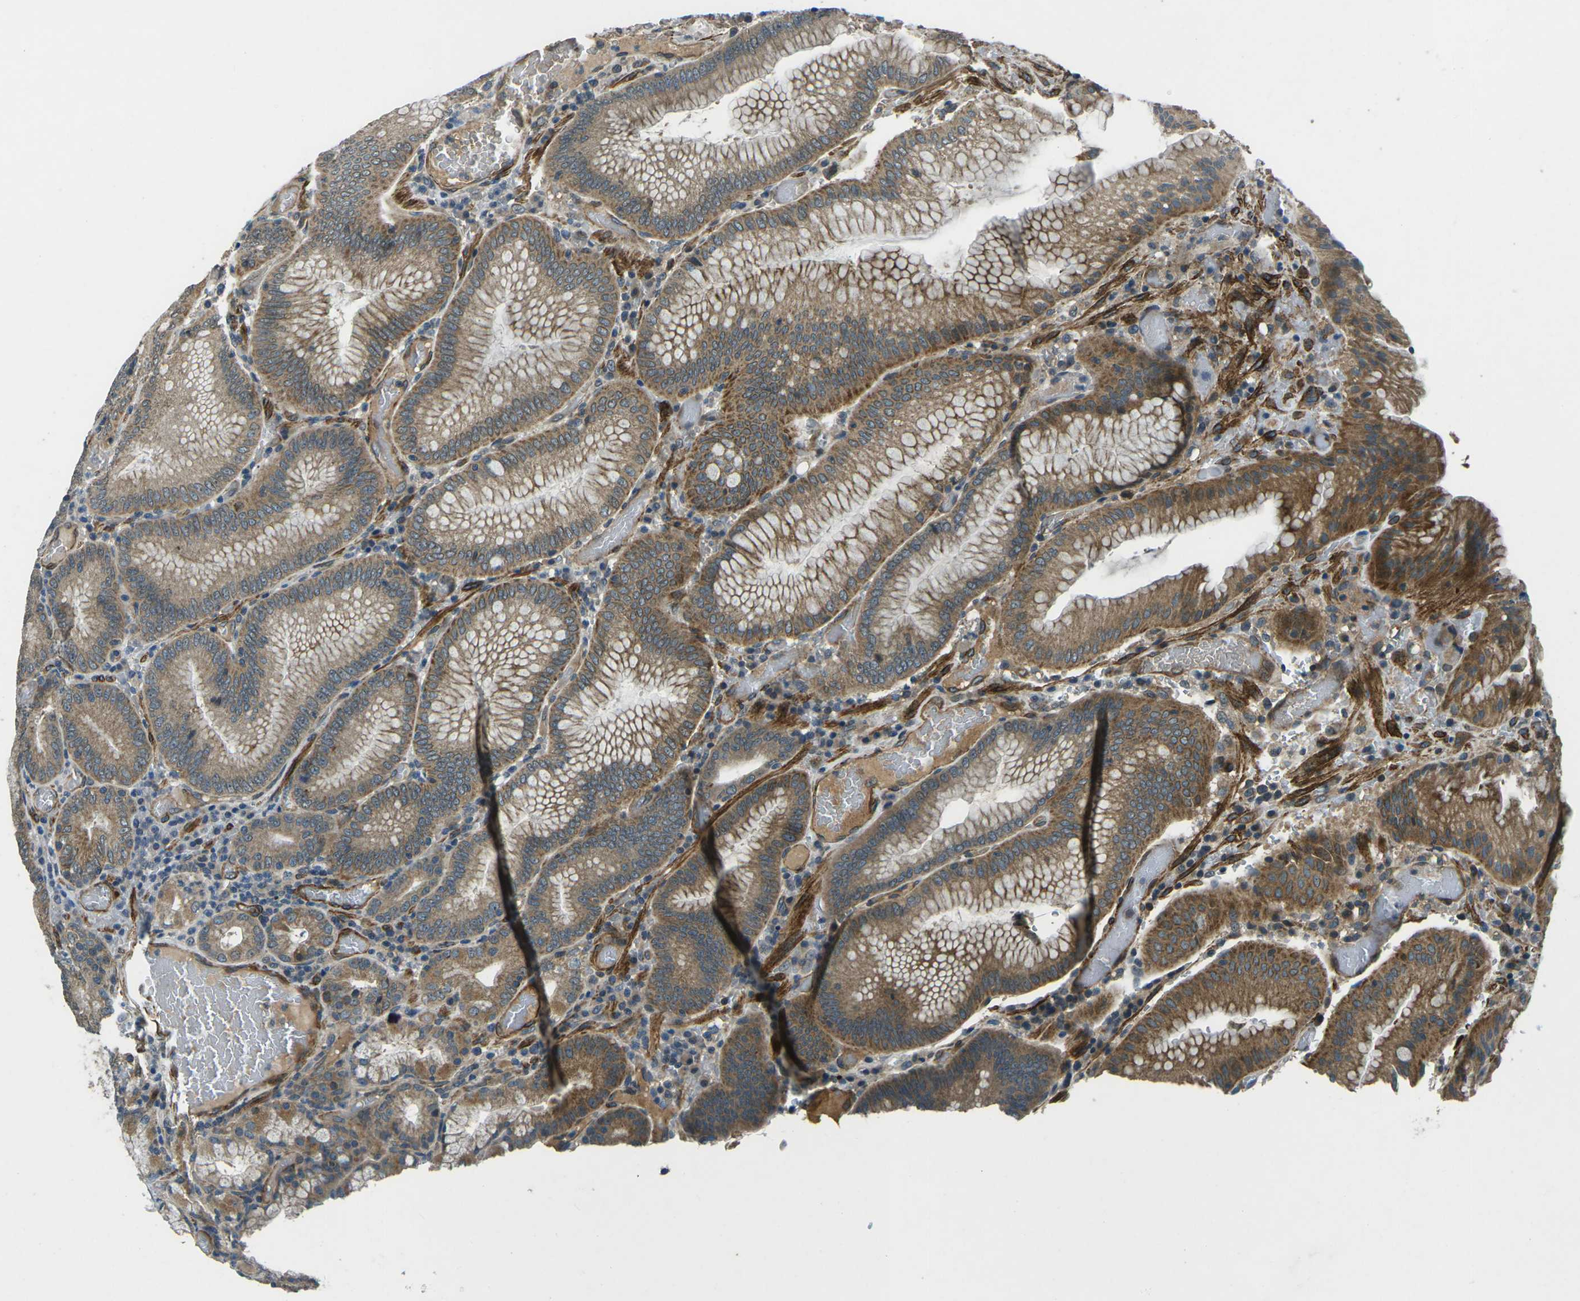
{"staining": {"intensity": "moderate", "quantity": ">75%", "location": "cytoplasmic/membranous"}, "tissue": "stomach", "cell_type": "Glandular cells", "image_type": "normal", "snomed": [{"axis": "morphology", "description": "Normal tissue, NOS"}, {"axis": "morphology", "description": "Carcinoid, malignant, NOS"}, {"axis": "topography", "description": "Stomach, upper"}], "caption": "A medium amount of moderate cytoplasmic/membranous positivity is identified in about >75% of glandular cells in unremarkable stomach. The protein is shown in brown color, while the nuclei are stained blue.", "gene": "AFAP1", "patient": {"sex": "male", "age": 39}}